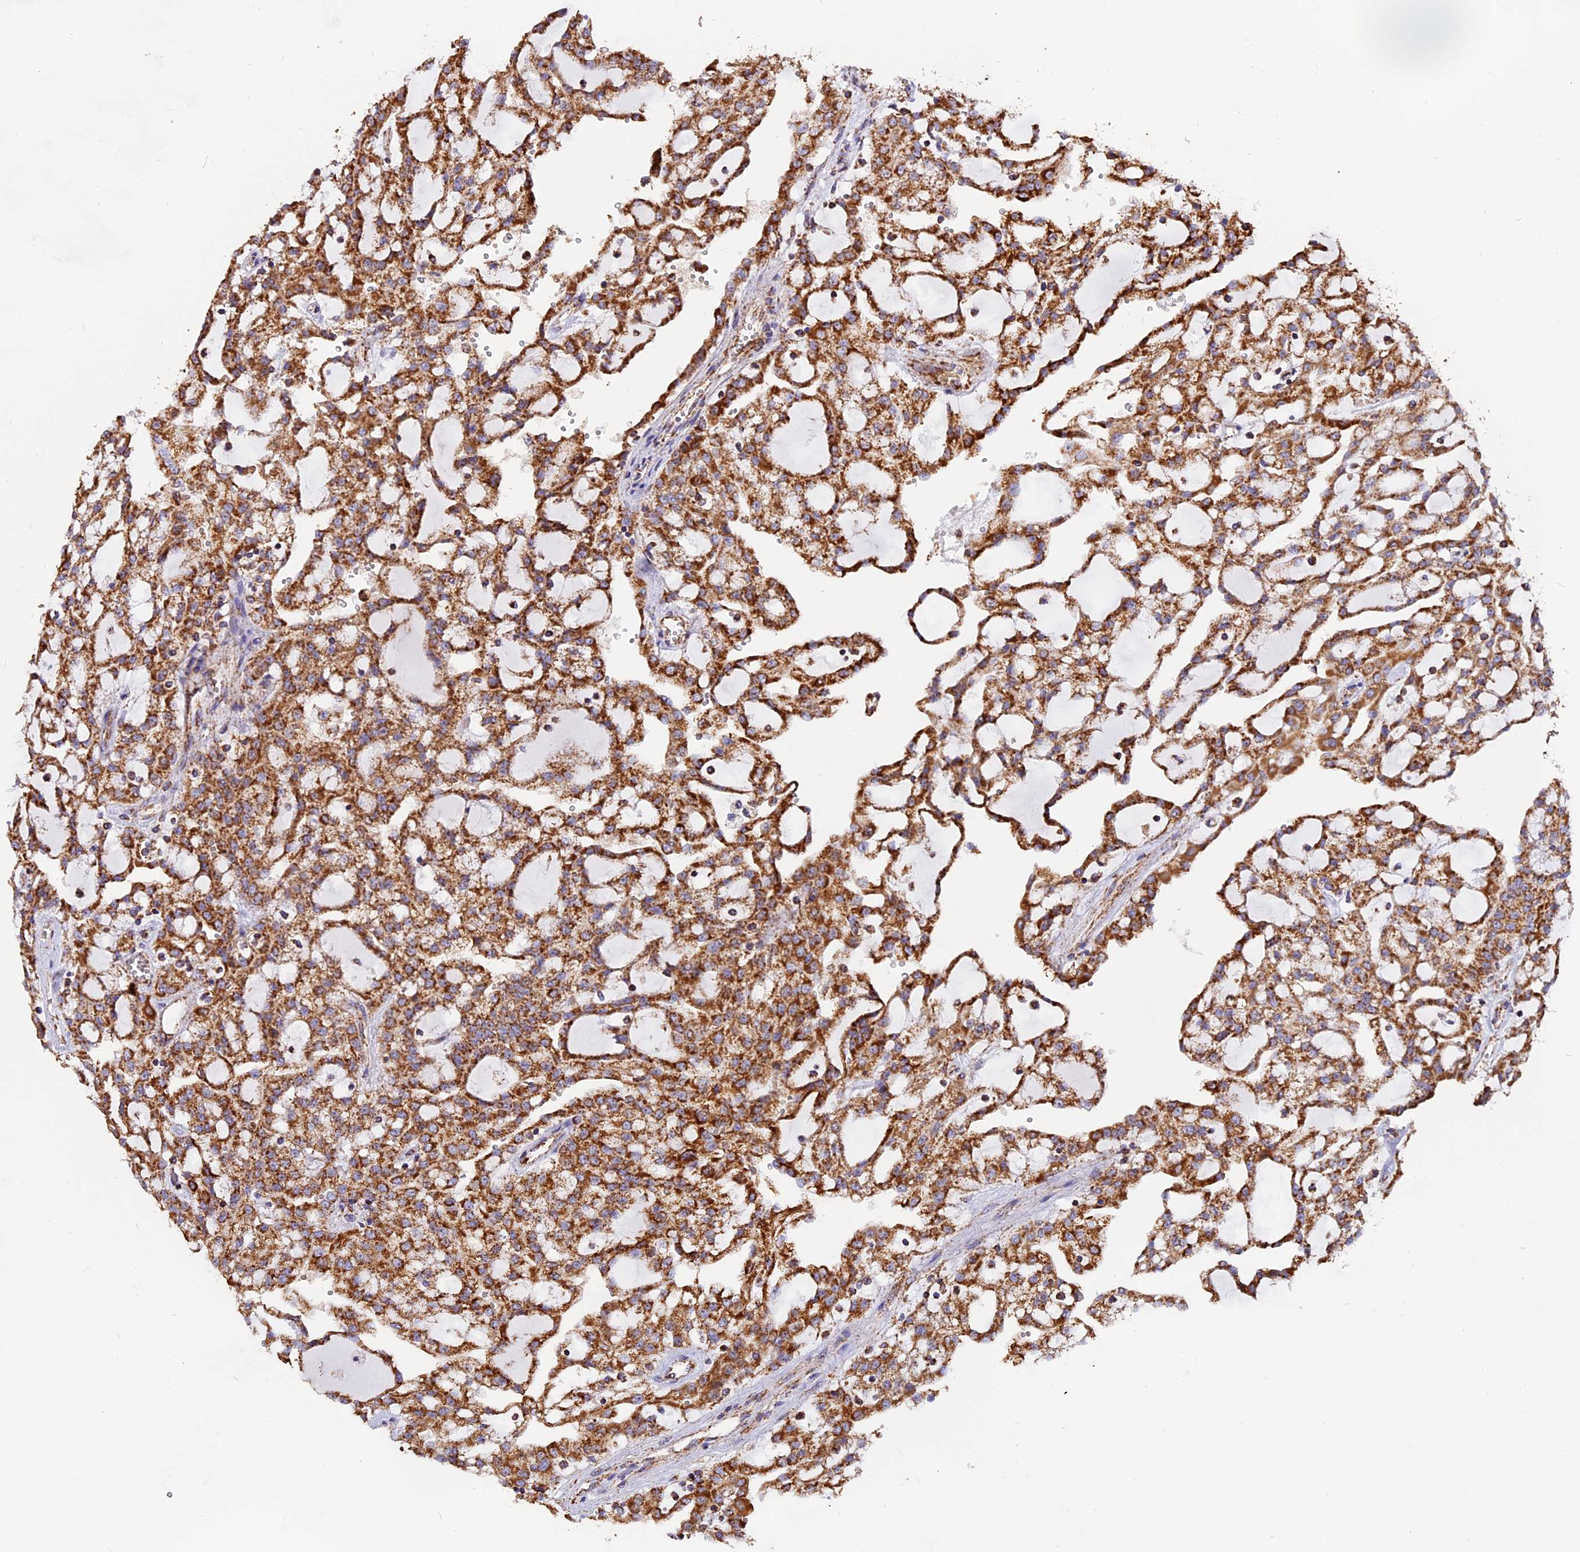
{"staining": {"intensity": "strong", "quantity": ">75%", "location": "cytoplasmic/membranous"}, "tissue": "renal cancer", "cell_type": "Tumor cells", "image_type": "cancer", "snomed": [{"axis": "morphology", "description": "Adenocarcinoma, NOS"}, {"axis": "topography", "description": "Kidney"}], "caption": "Renal cancer (adenocarcinoma) stained with a protein marker demonstrates strong staining in tumor cells.", "gene": "NDUFA8", "patient": {"sex": "male", "age": 63}}